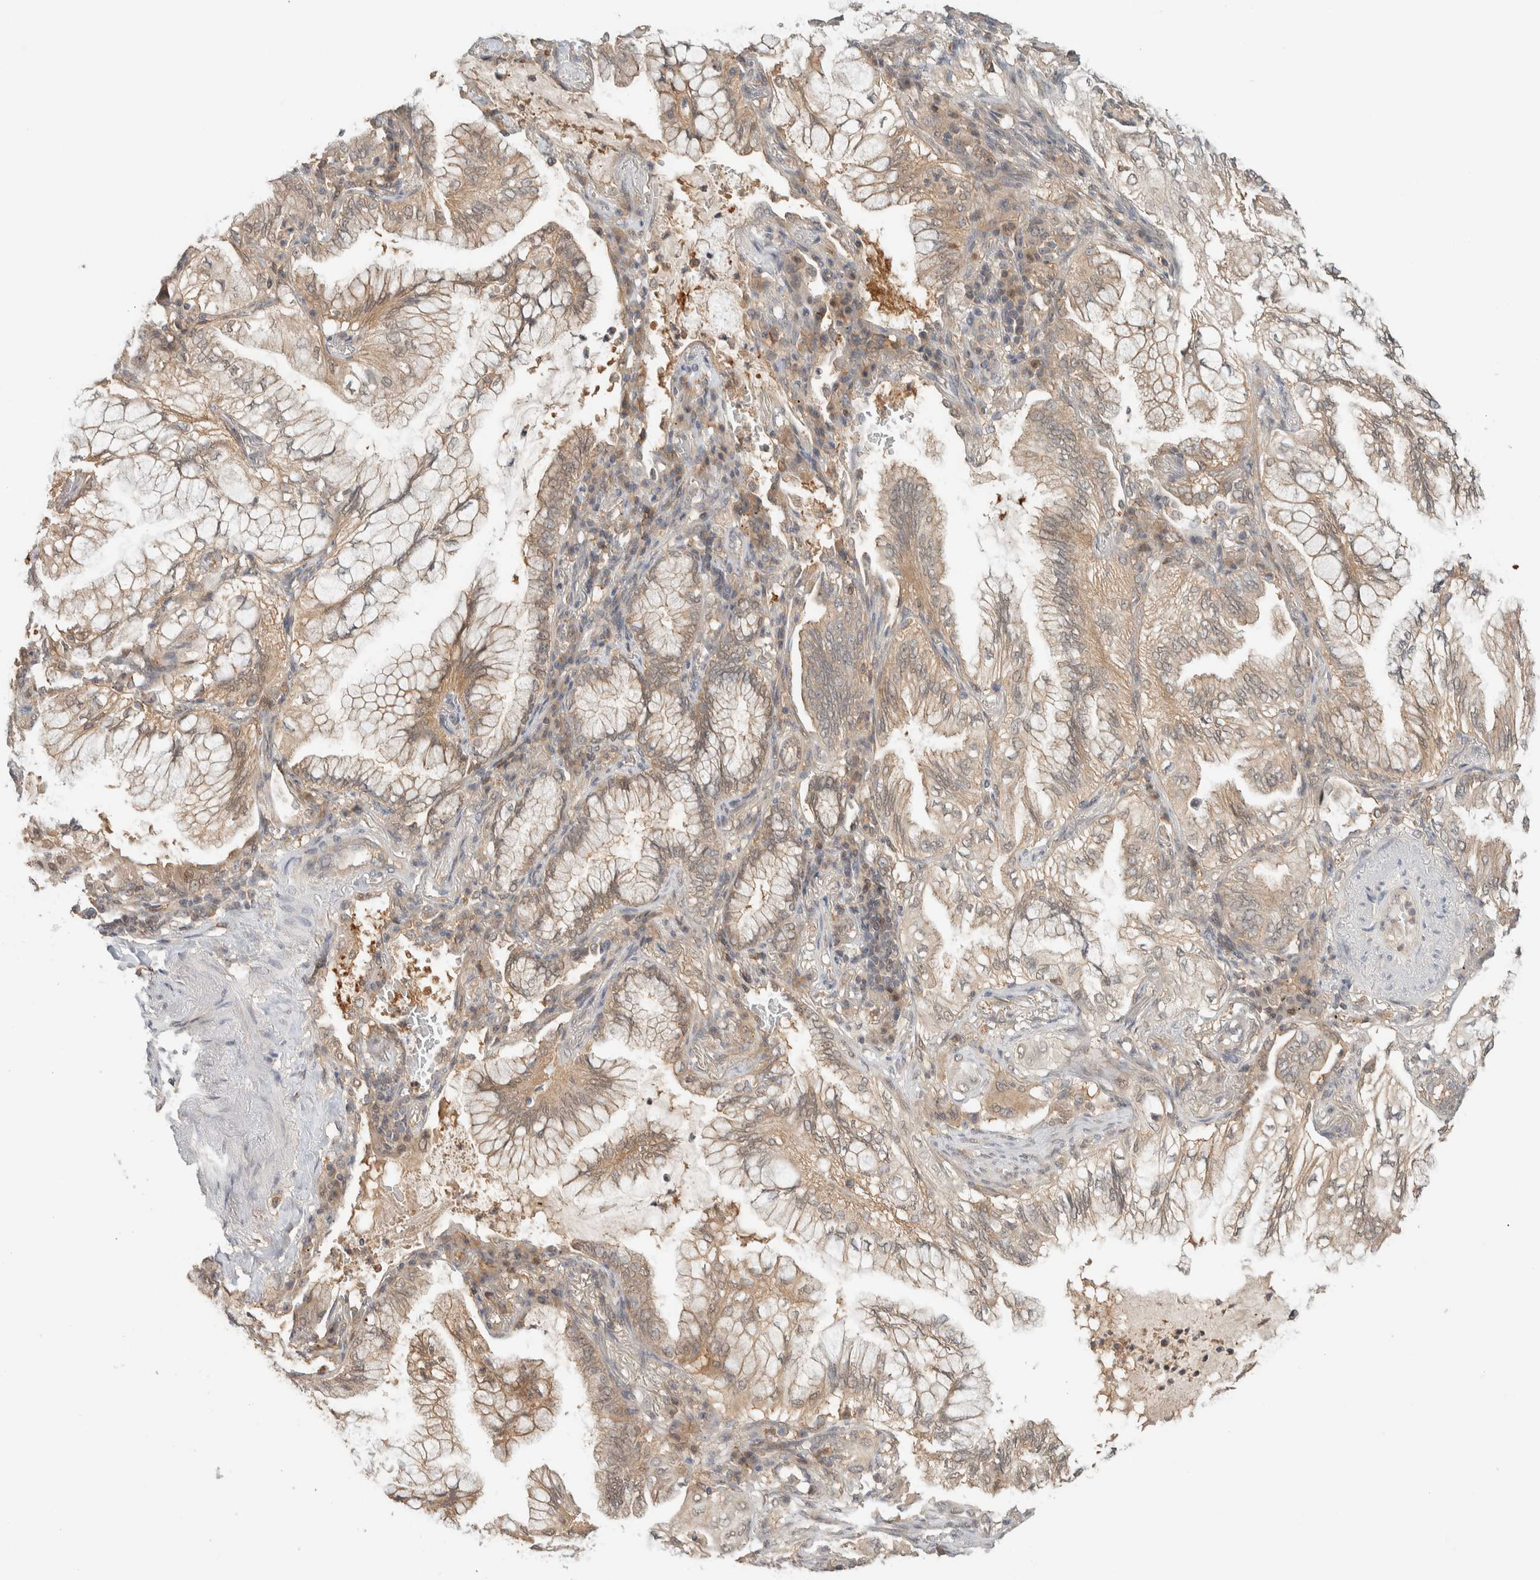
{"staining": {"intensity": "weak", "quantity": ">75%", "location": "cytoplasmic/membranous,nuclear"}, "tissue": "lung cancer", "cell_type": "Tumor cells", "image_type": "cancer", "snomed": [{"axis": "morphology", "description": "Adenocarcinoma, NOS"}, {"axis": "topography", "description": "Lung"}], "caption": "A histopathology image of lung cancer stained for a protein reveals weak cytoplasmic/membranous and nuclear brown staining in tumor cells.", "gene": "ZNF567", "patient": {"sex": "female", "age": 70}}